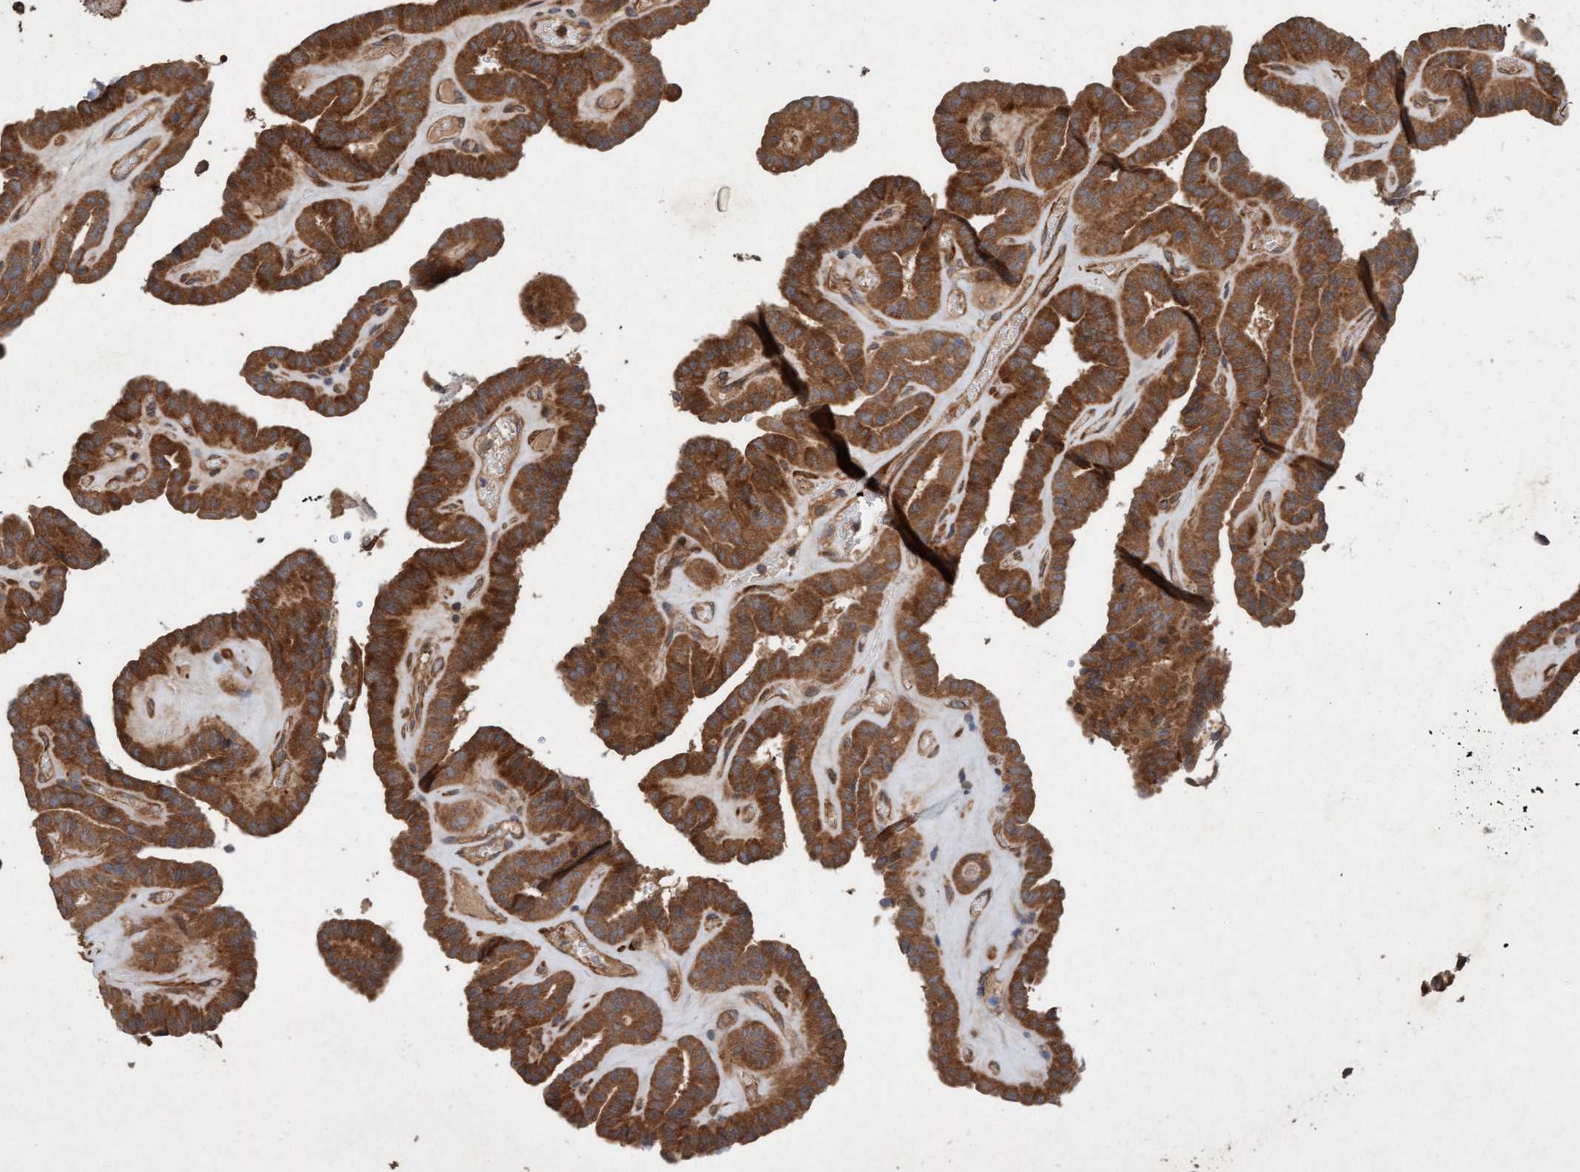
{"staining": {"intensity": "strong", "quantity": ">75%", "location": "cytoplasmic/membranous"}, "tissue": "thyroid cancer", "cell_type": "Tumor cells", "image_type": "cancer", "snomed": [{"axis": "morphology", "description": "Papillary adenocarcinoma, NOS"}, {"axis": "topography", "description": "Thyroid gland"}], "caption": "Immunohistochemical staining of papillary adenocarcinoma (thyroid) reveals high levels of strong cytoplasmic/membranous protein expression in about >75% of tumor cells. The staining was performed using DAB to visualize the protein expression in brown, while the nuclei were stained in blue with hematoxylin (Magnification: 20x).", "gene": "MLXIP", "patient": {"sex": "male", "age": 77}}